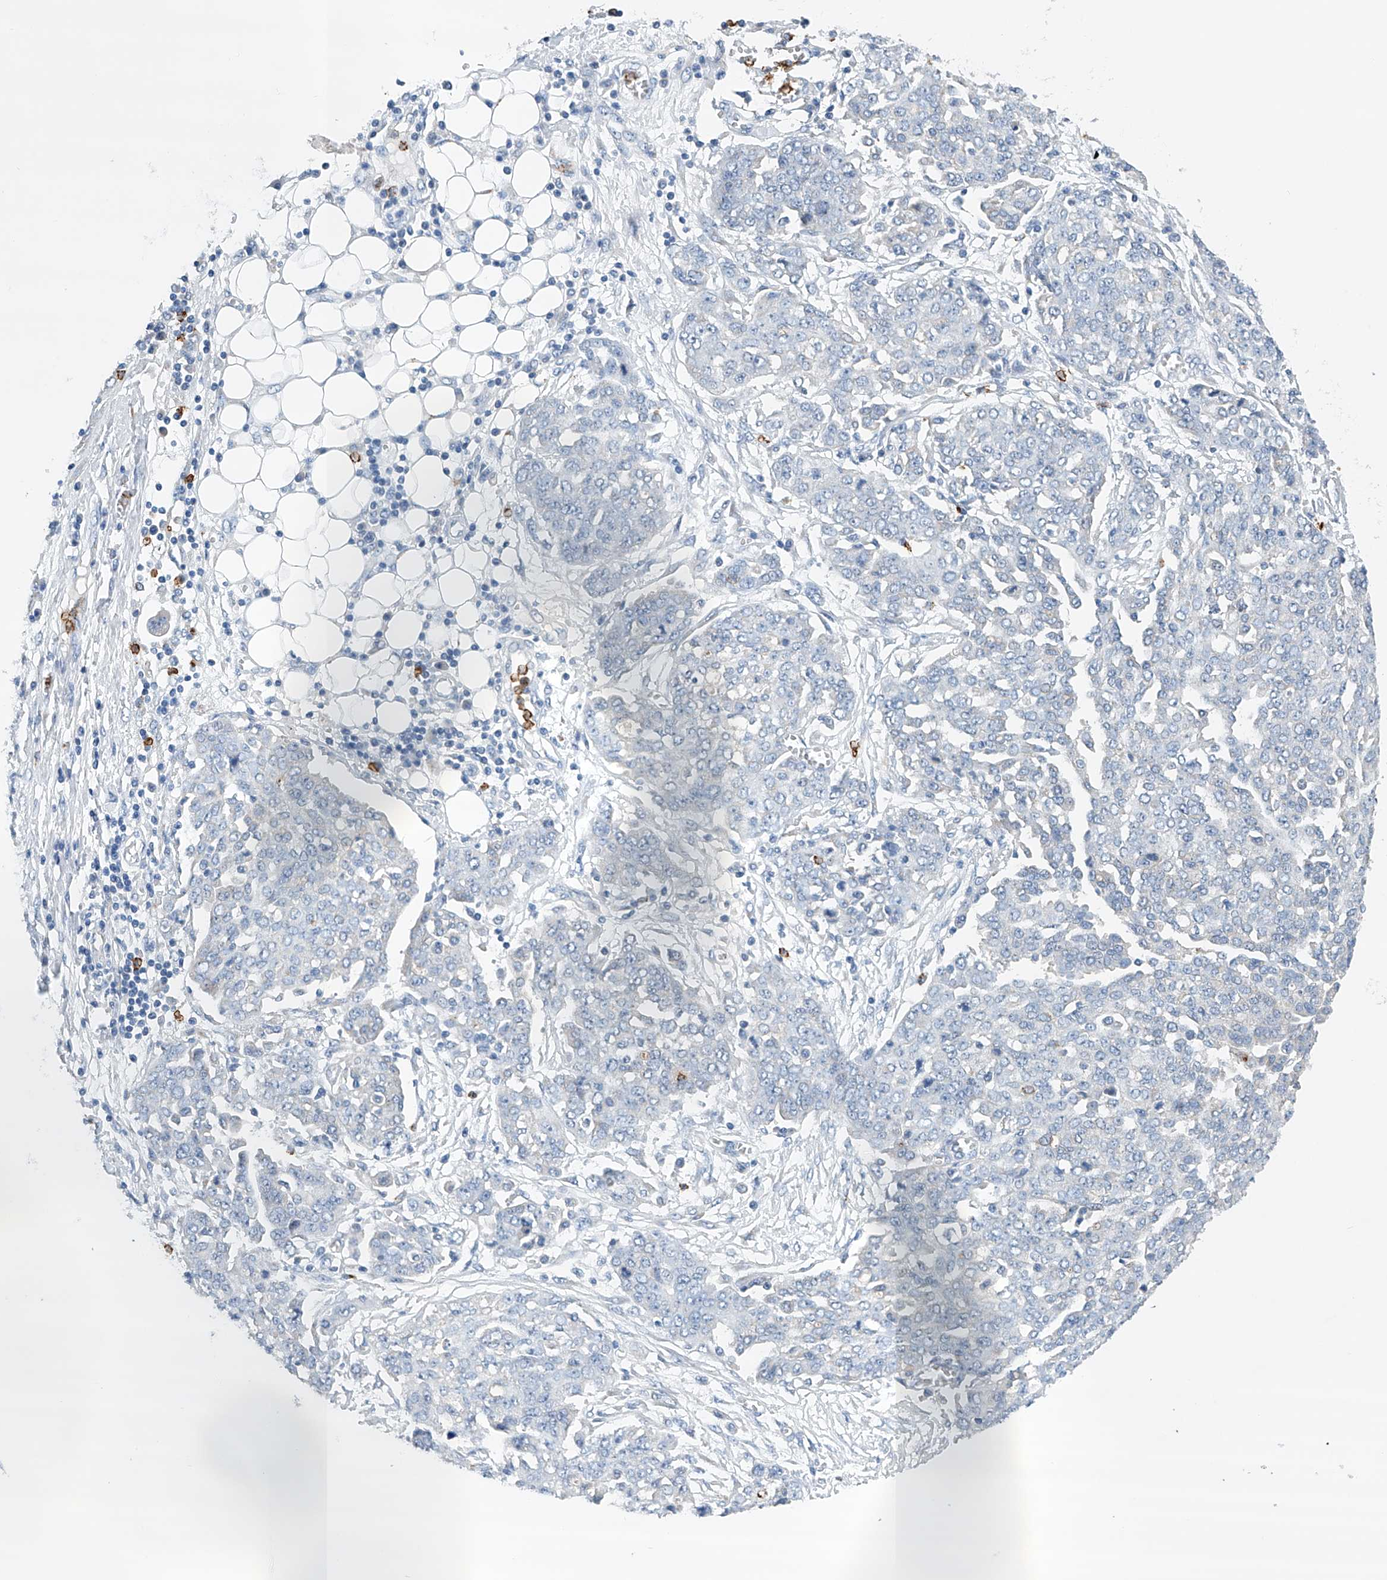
{"staining": {"intensity": "negative", "quantity": "none", "location": "none"}, "tissue": "ovarian cancer", "cell_type": "Tumor cells", "image_type": "cancer", "snomed": [{"axis": "morphology", "description": "Cystadenocarcinoma, serous, NOS"}, {"axis": "topography", "description": "Soft tissue"}, {"axis": "topography", "description": "Ovary"}], "caption": "Tumor cells are negative for protein expression in human ovarian serous cystadenocarcinoma.", "gene": "GPC4", "patient": {"sex": "female", "age": 57}}